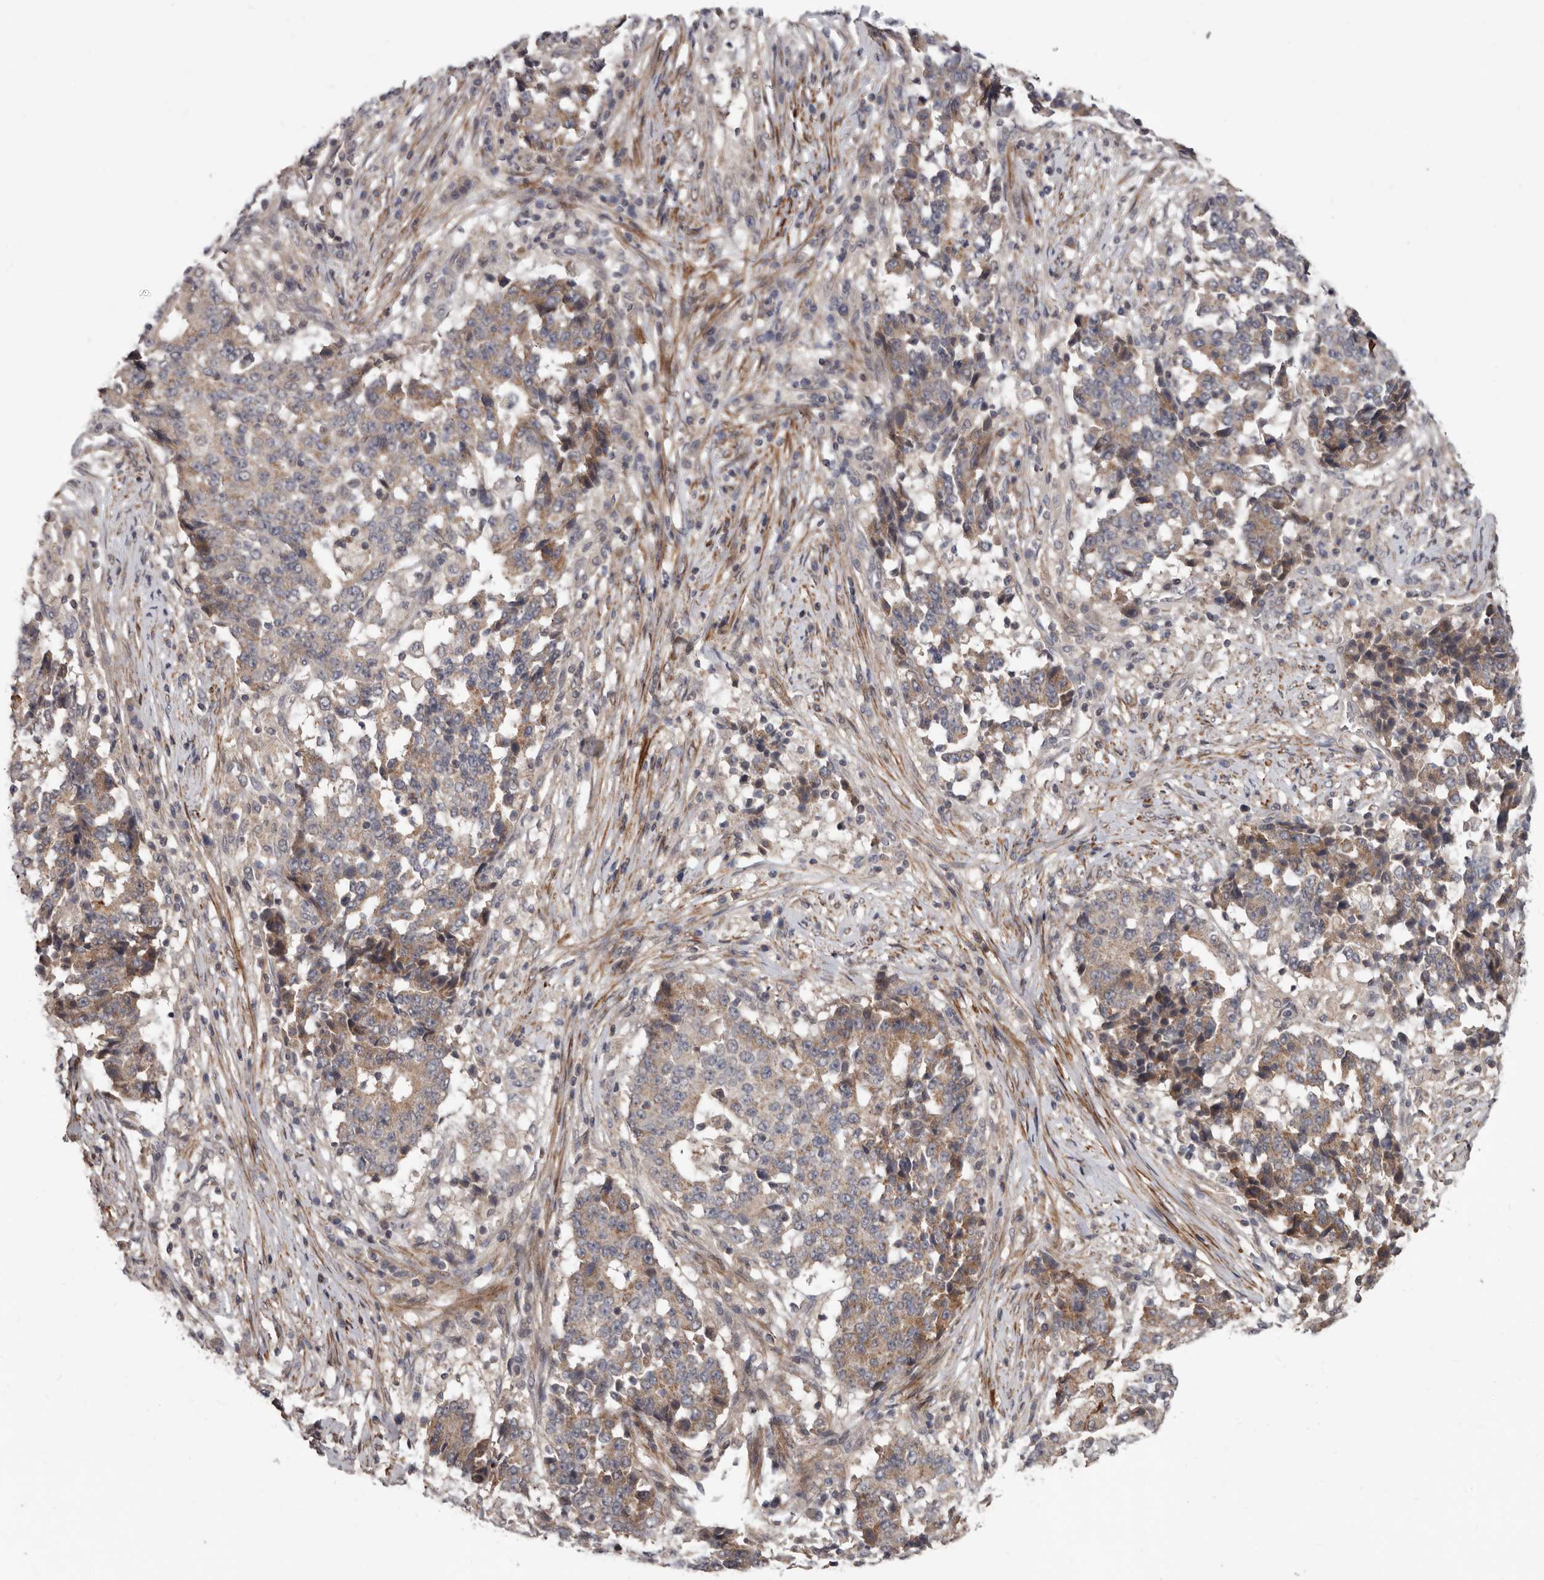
{"staining": {"intensity": "weak", "quantity": "25%-75%", "location": "cytoplasmic/membranous"}, "tissue": "stomach cancer", "cell_type": "Tumor cells", "image_type": "cancer", "snomed": [{"axis": "morphology", "description": "Adenocarcinoma, NOS"}, {"axis": "topography", "description": "Stomach"}], "caption": "Immunohistochemical staining of stomach adenocarcinoma displays weak cytoplasmic/membranous protein expression in approximately 25%-75% of tumor cells.", "gene": "FGFR4", "patient": {"sex": "male", "age": 59}}